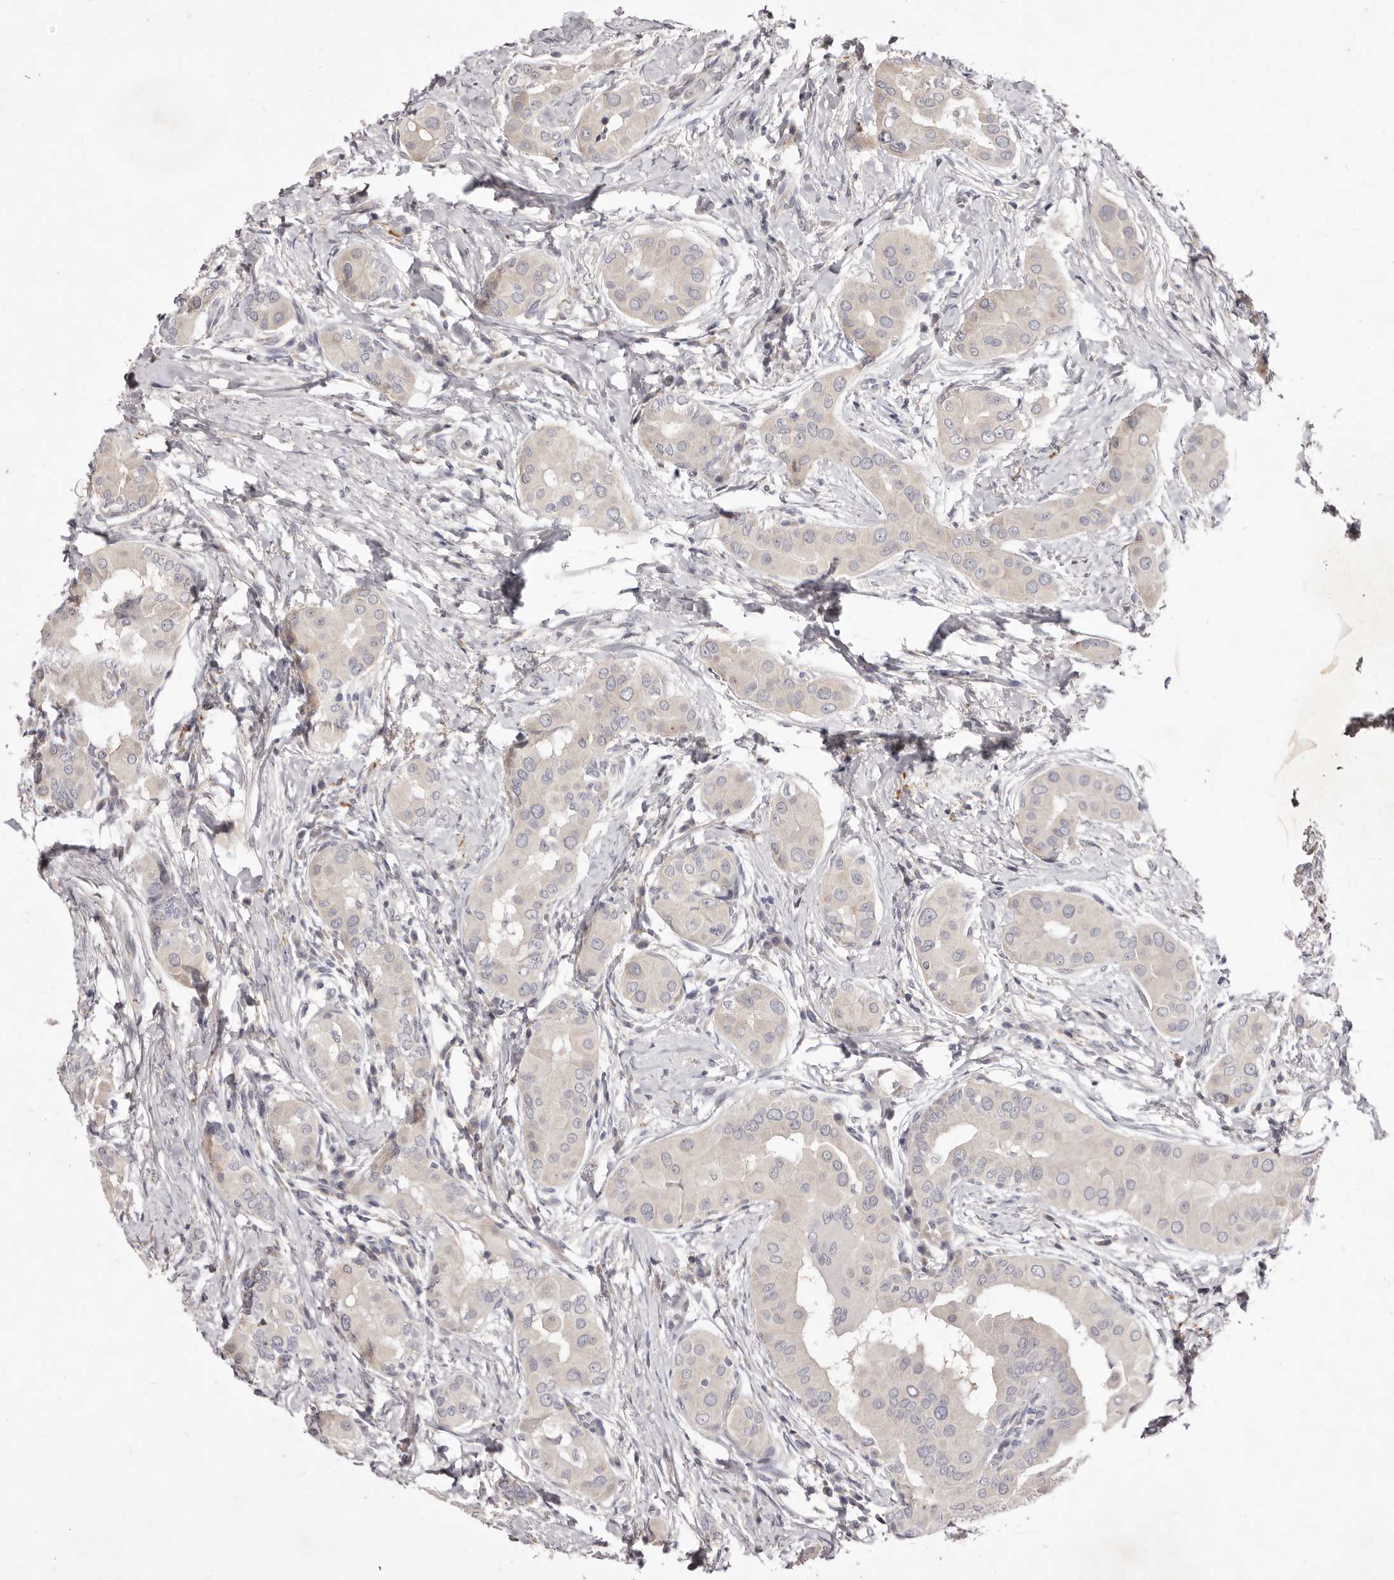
{"staining": {"intensity": "negative", "quantity": "none", "location": "none"}, "tissue": "thyroid cancer", "cell_type": "Tumor cells", "image_type": "cancer", "snomed": [{"axis": "morphology", "description": "Papillary adenocarcinoma, NOS"}, {"axis": "topography", "description": "Thyroid gland"}], "caption": "DAB (3,3'-diaminobenzidine) immunohistochemical staining of human thyroid cancer (papillary adenocarcinoma) shows no significant staining in tumor cells.", "gene": "GARNL3", "patient": {"sex": "male", "age": 33}}